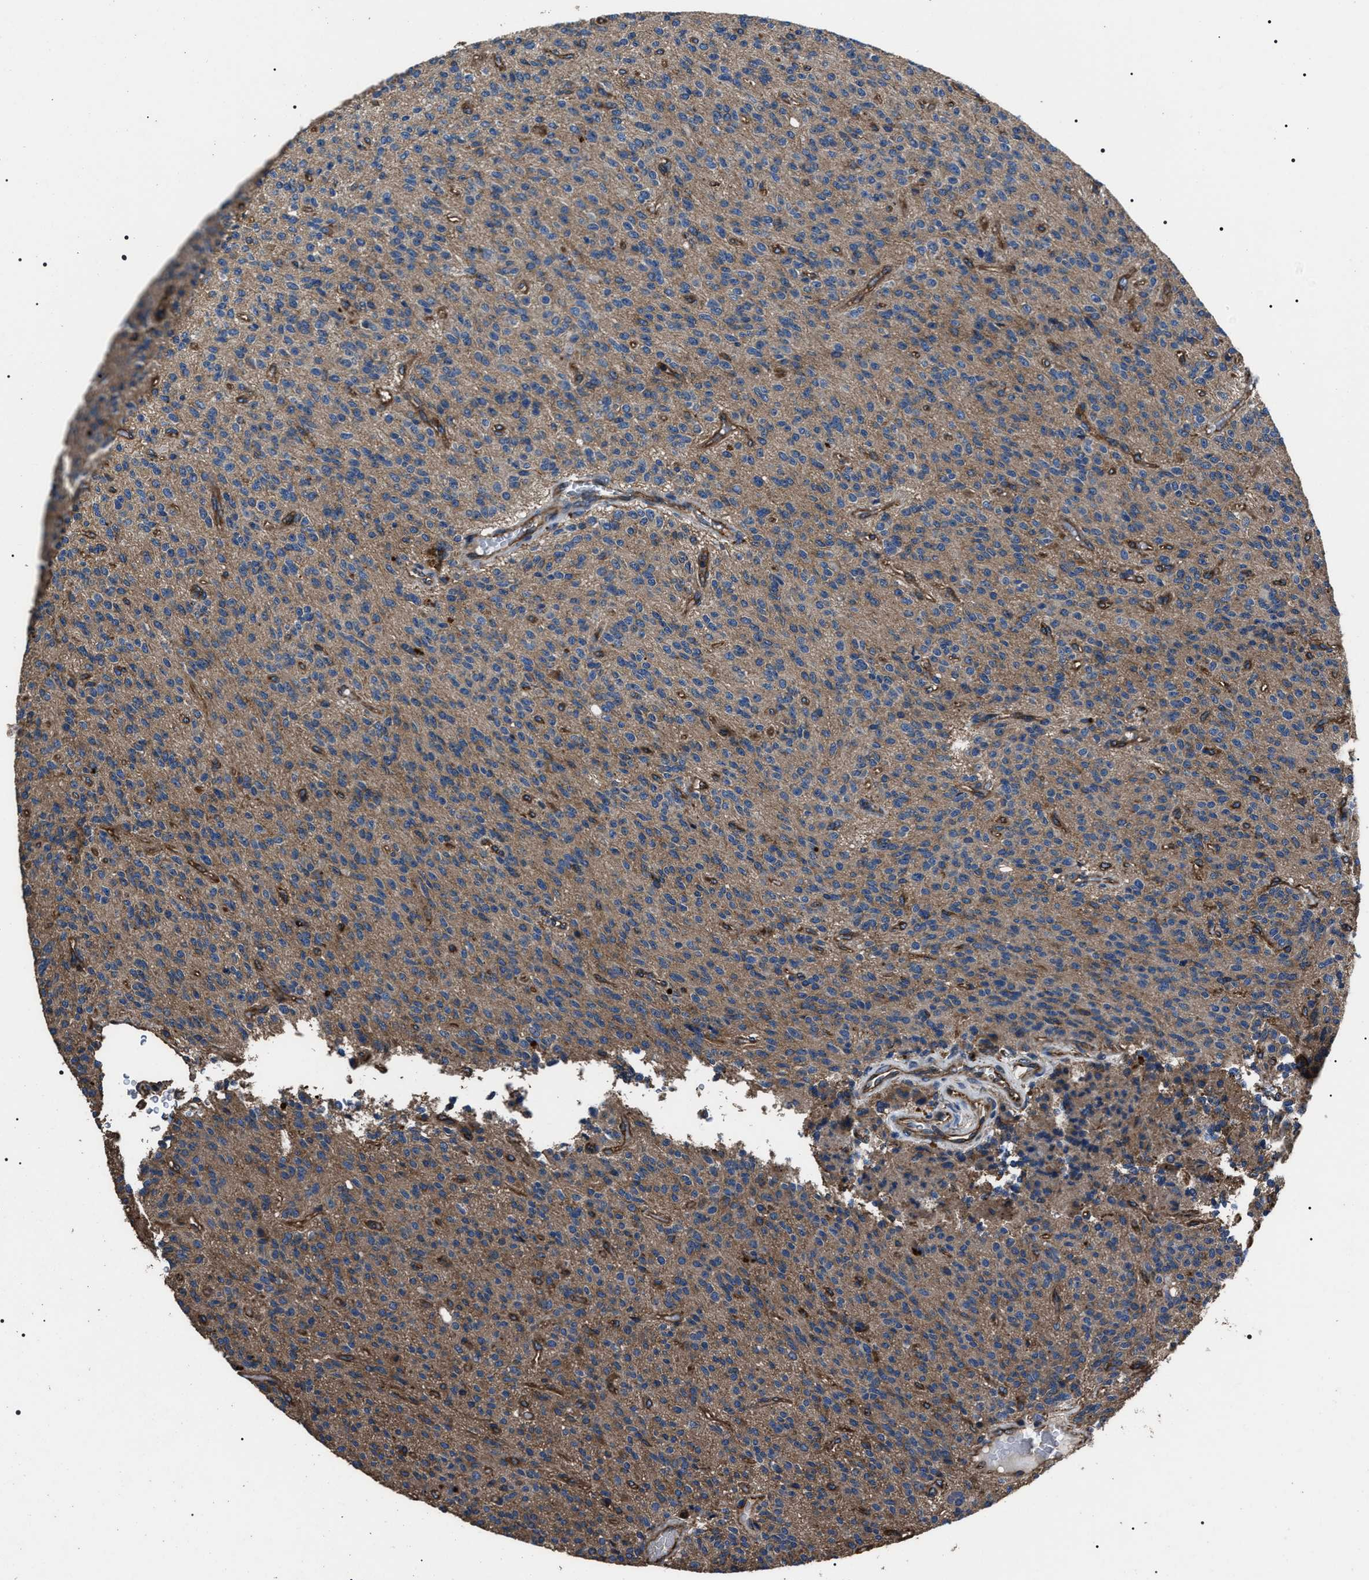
{"staining": {"intensity": "weak", "quantity": "25%-75%", "location": "cytoplasmic/membranous"}, "tissue": "glioma", "cell_type": "Tumor cells", "image_type": "cancer", "snomed": [{"axis": "morphology", "description": "Glioma, malignant, High grade"}, {"axis": "topography", "description": "Brain"}], "caption": "A high-resolution micrograph shows IHC staining of glioma, which shows weak cytoplasmic/membranous positivity in approximately 25%-75% of tumor cells.", "gene": "HSCB", "patient": {"sex": "male", "age": 34}}